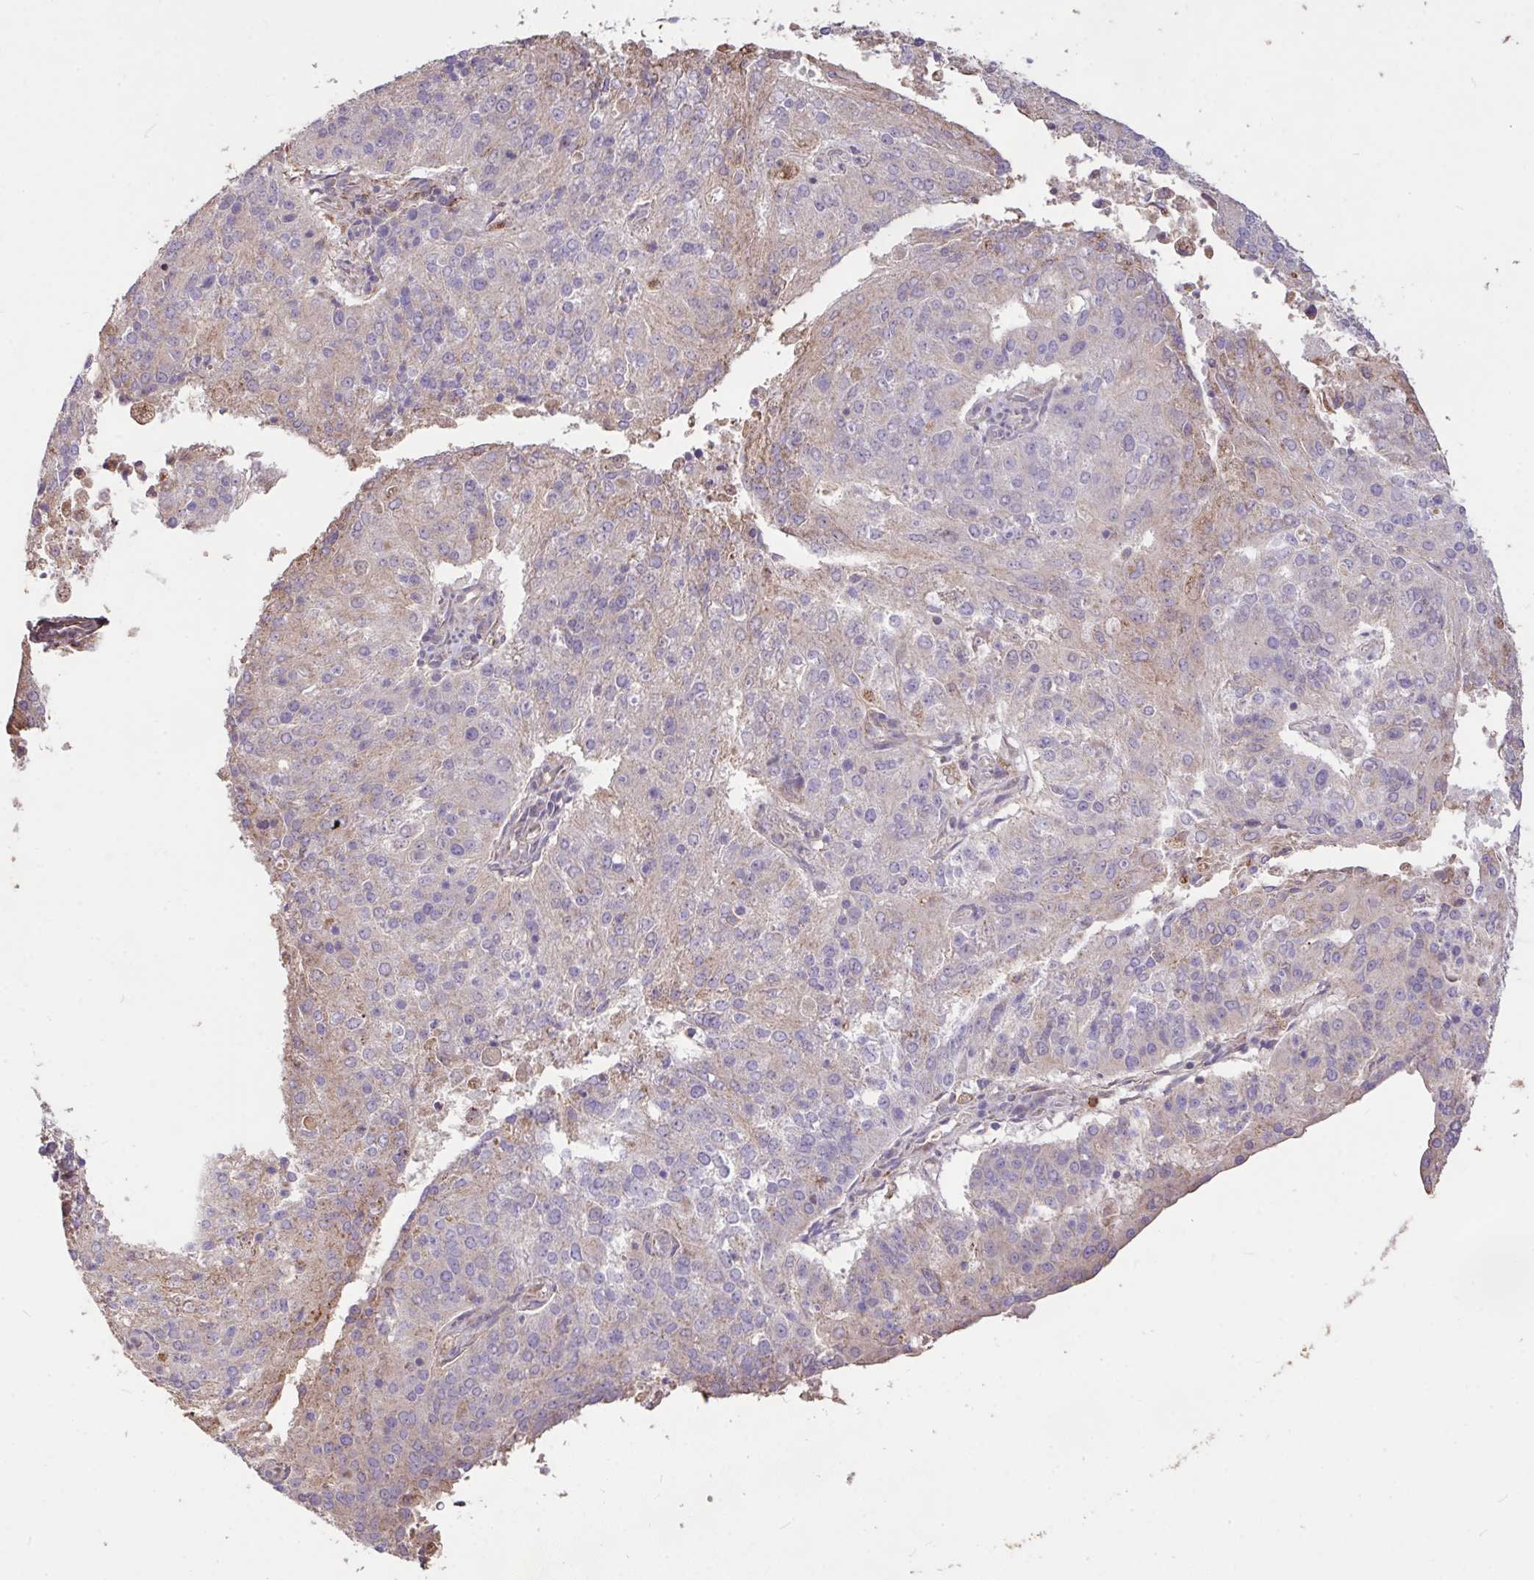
{"staining": {"intensity": "negative", "quantity": "none", "location": "none"}, "tissue": "endometrial cancer", "cell_type": "Tumor cells", "image_type": "cancer", "snomed": [{"axis": "morphology", "description": "Adenocarcinoma, NOS"}, {"axis": "topography", "description": "Endometrium"}], "caption": "Immunohistochemistry image of human adenocarcinoma (endometrial) stained for a protein (brown), which demonstrates no positivity in tumor cells.", "gene": "FCER1A", "patient": {"sex": "female", "age": 82}}